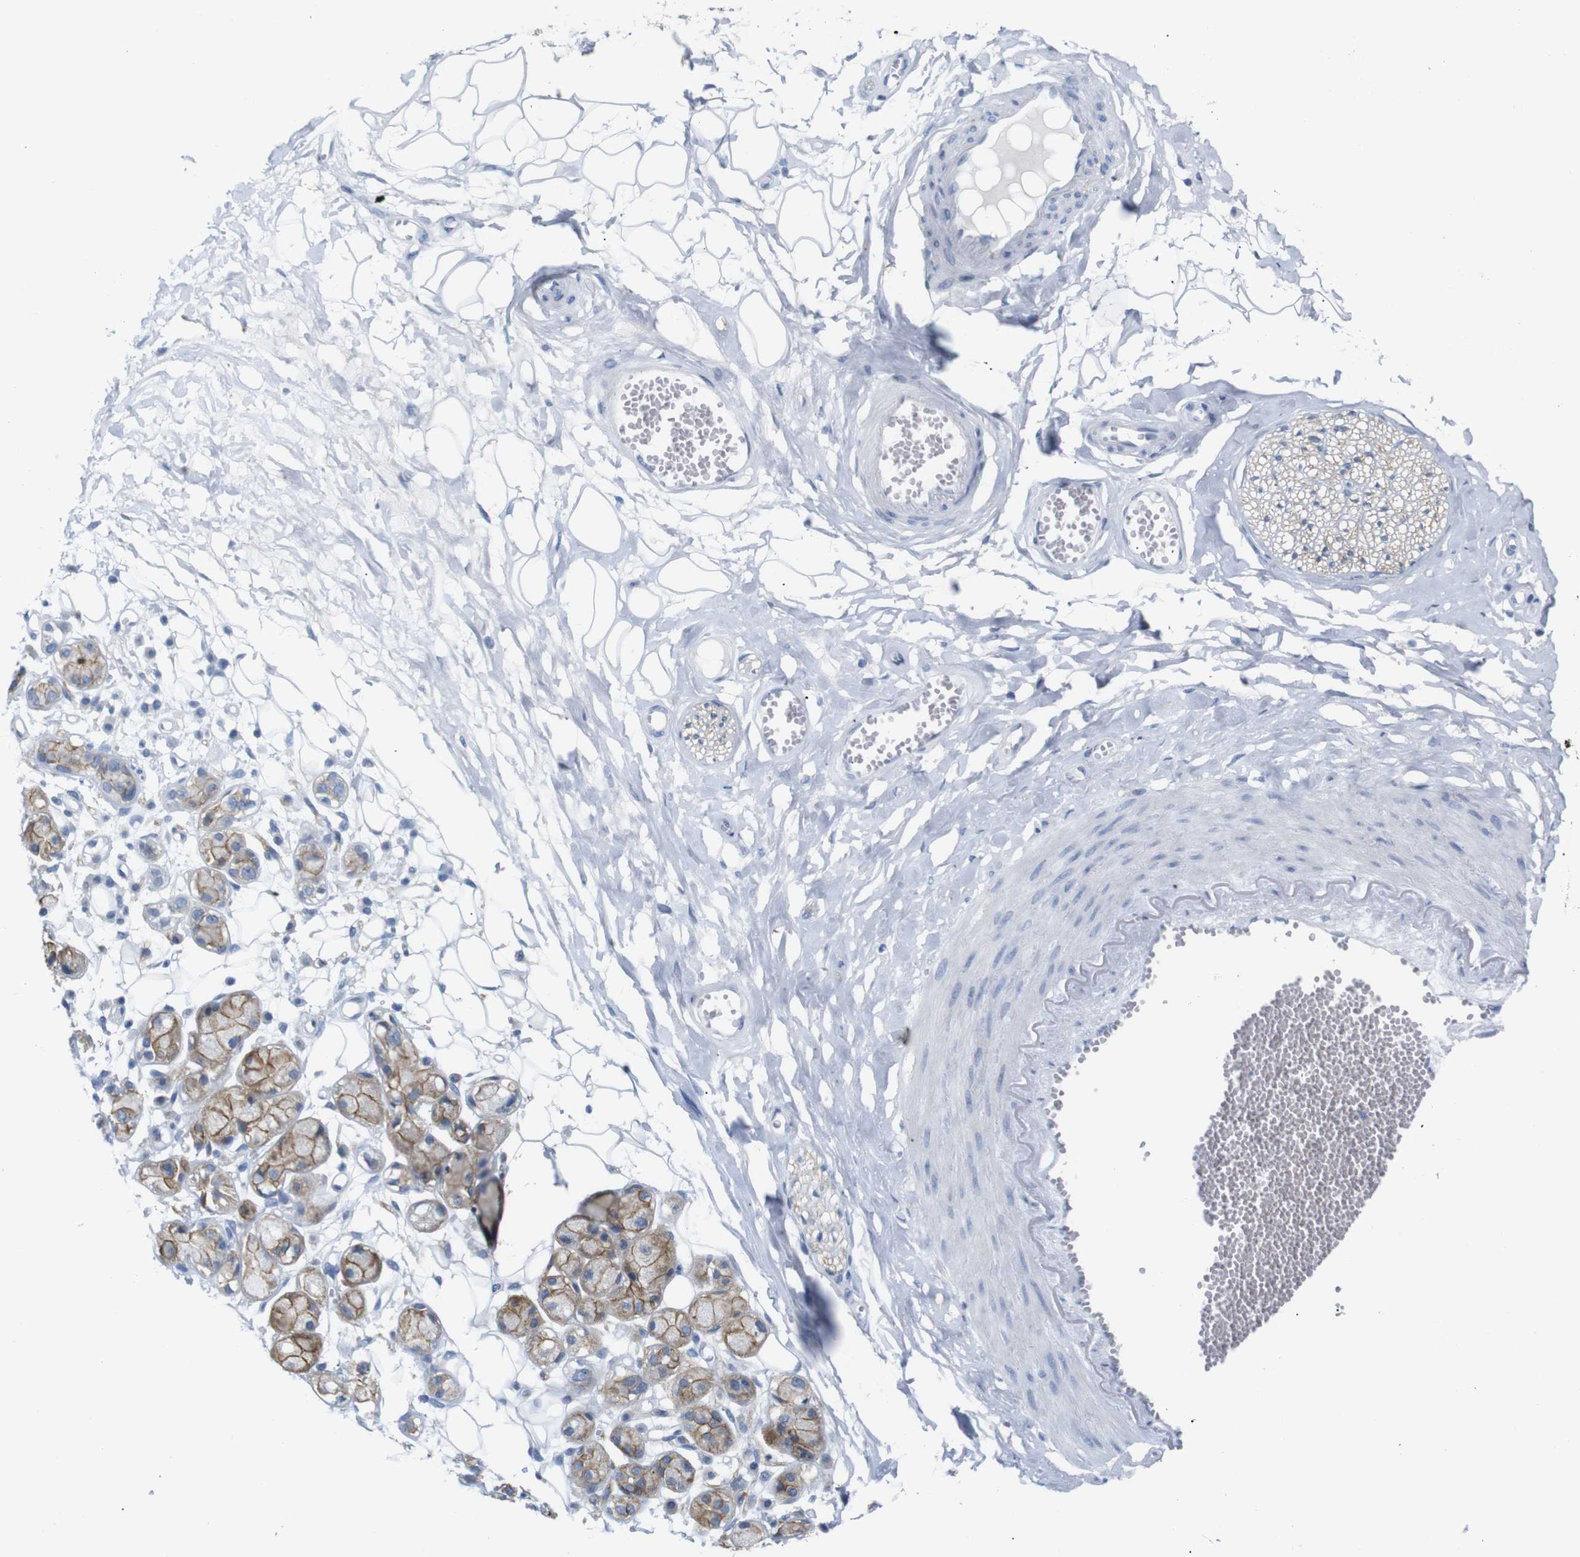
{"staining": {"intensity": "negative", "quantity": "none", "location": "none"}, "tissue": "adipose tissue", "cell_type": "Adipocytes", "image_type": "normal", "snomed": [{"axis": "morphology", "description": "Normal tissue, NOS"}, {"axis": "morphology", "description": "Inflammation, NOS"}, {"axis": "topography", "description": "Salivary gland"}, {"axis": "topography", "description": "Peripheral nerve tissue"}], "caption": "Adipocytes show no significant staining in unremarkable adipose tissue.", "gene": "ANK3", "patient": {"sex": "female", "age": 75}}